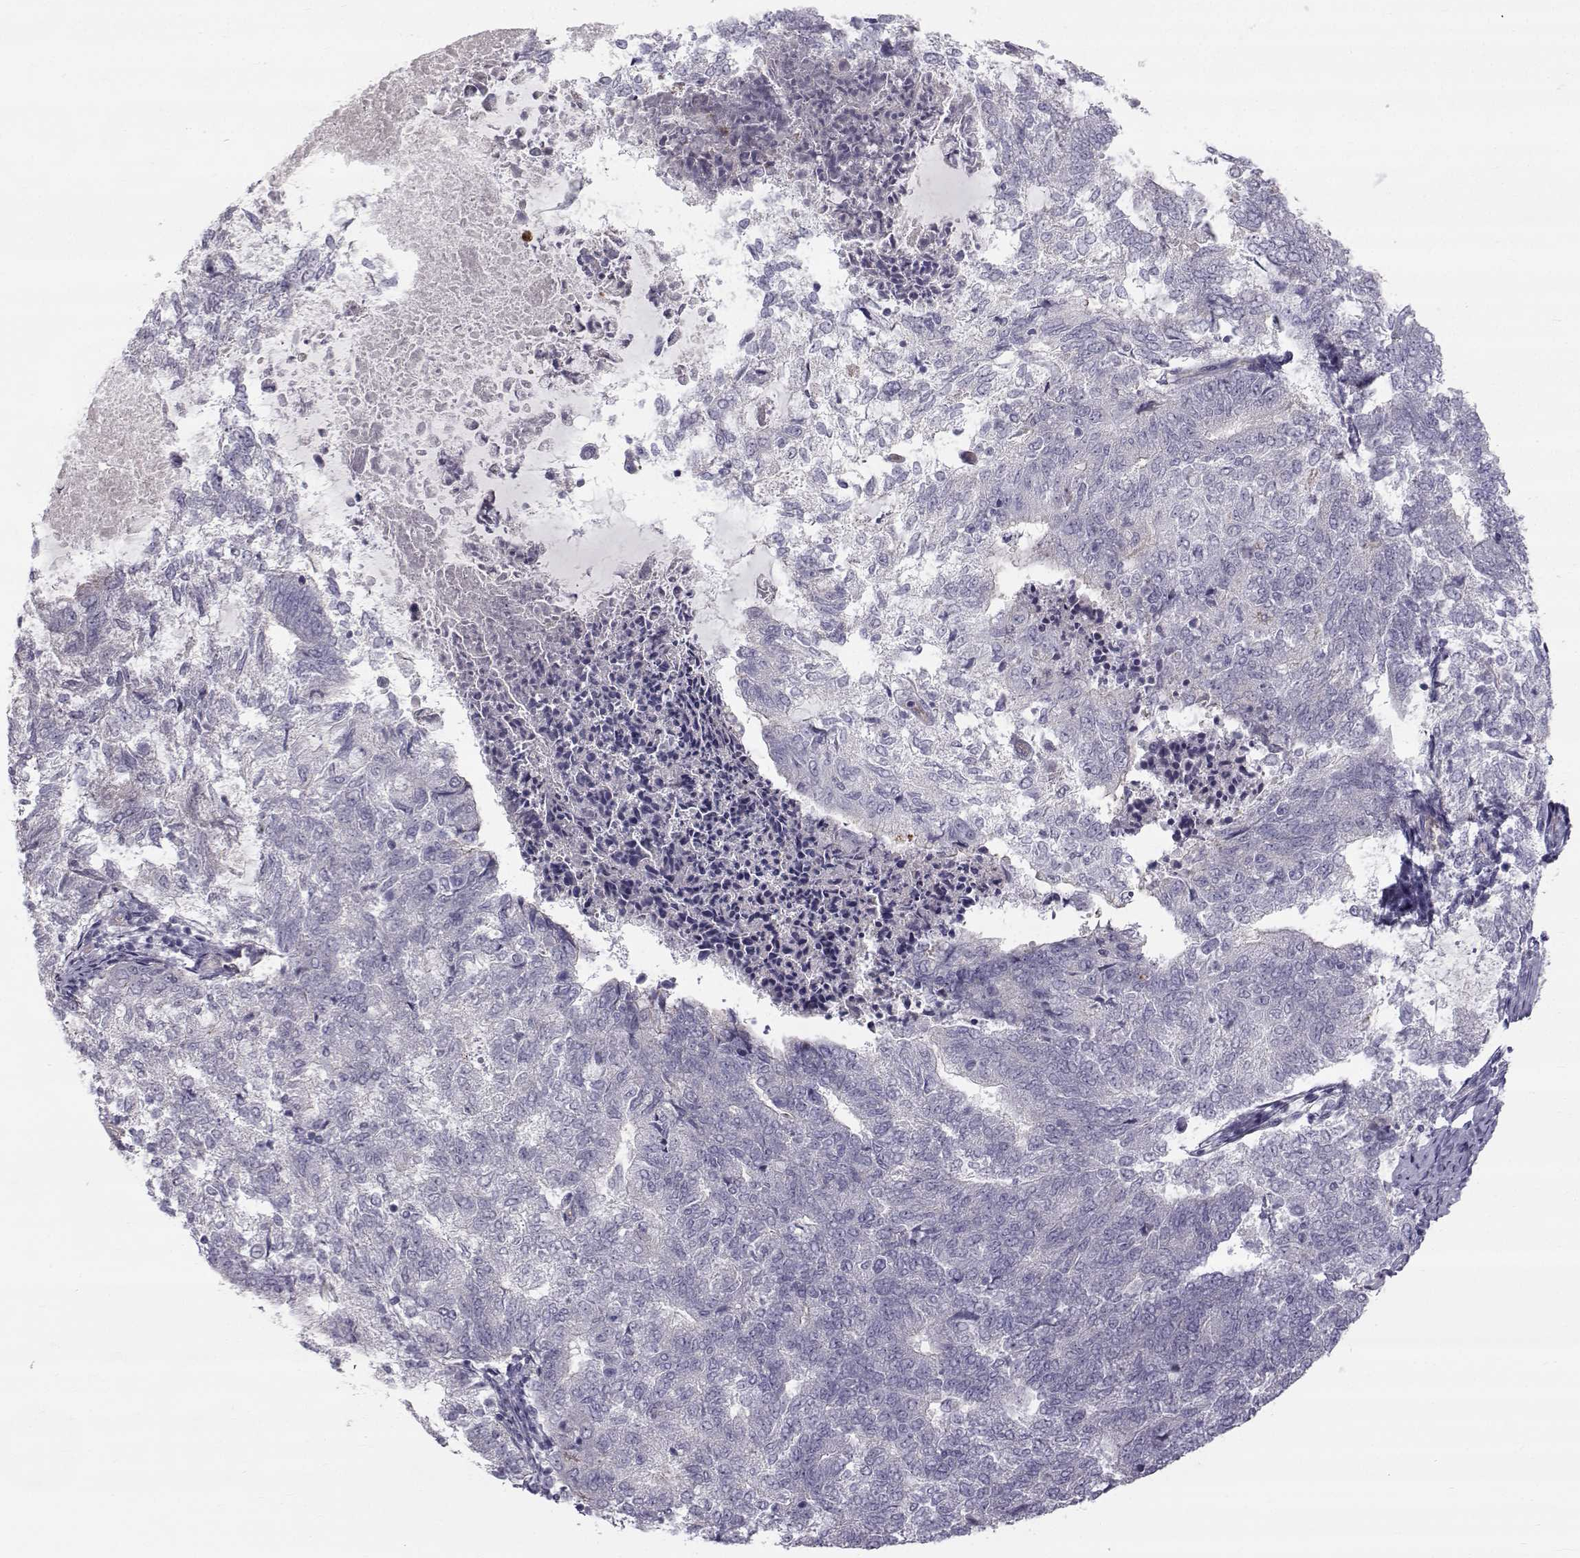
{"staining": {"intensity": "negative", "quantity": "none", "location": "none"}, "tissue": "endometrial cancer", "cell_type": "Tumor cells", "image_type": "cancer", "snomed": [{"axis": "morphology", "description": "Adenocarcinoma, NOS"}, {"axis": "topography", "description": "Endometrium"}], "caption": "A photomicrograph of endometrial adenocarcinoma stained for a protein exhibits no brown staining in tumor cells.", "gene": "QPCT", "patient": {"sex": "female", "age": 65}}